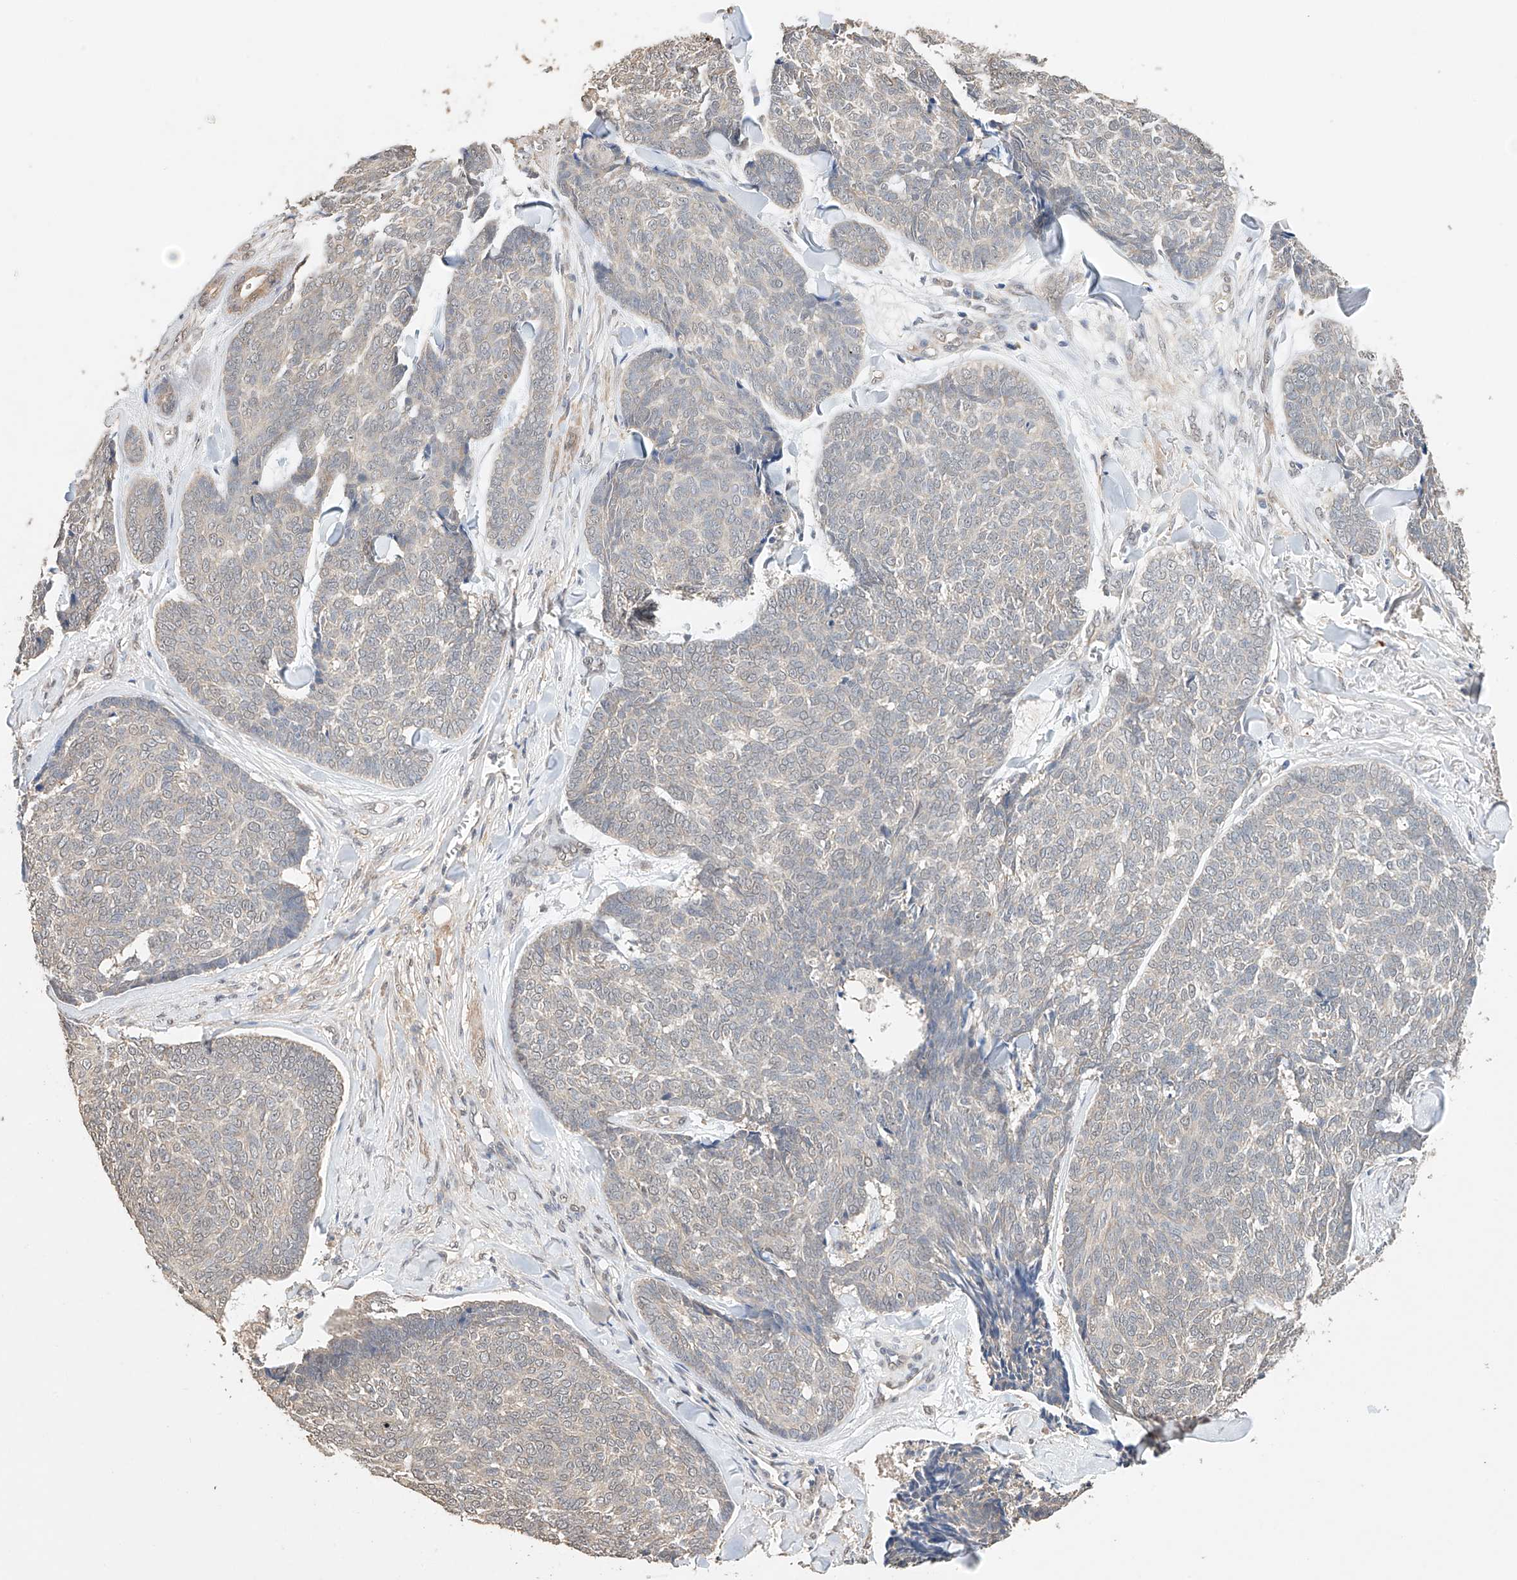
{"staining": {"intensity": "negative", "quantity": "none", "location": "none"}, "tissue": "skin cancer", "cell_type": "Tumor cells", "image_type": "cancer", "snomed": [{"axis": "morphology", "description": "Basal cell carcinoma"}, {"axis": "topography", "description": "Skin"}], "caption": "Basal cell carcinoma (skin) stained for a protein using IHC exhibits no staining tumor cells.", "gene": "ZFHX2", "patient": {"sex": "male", "age": 84}}